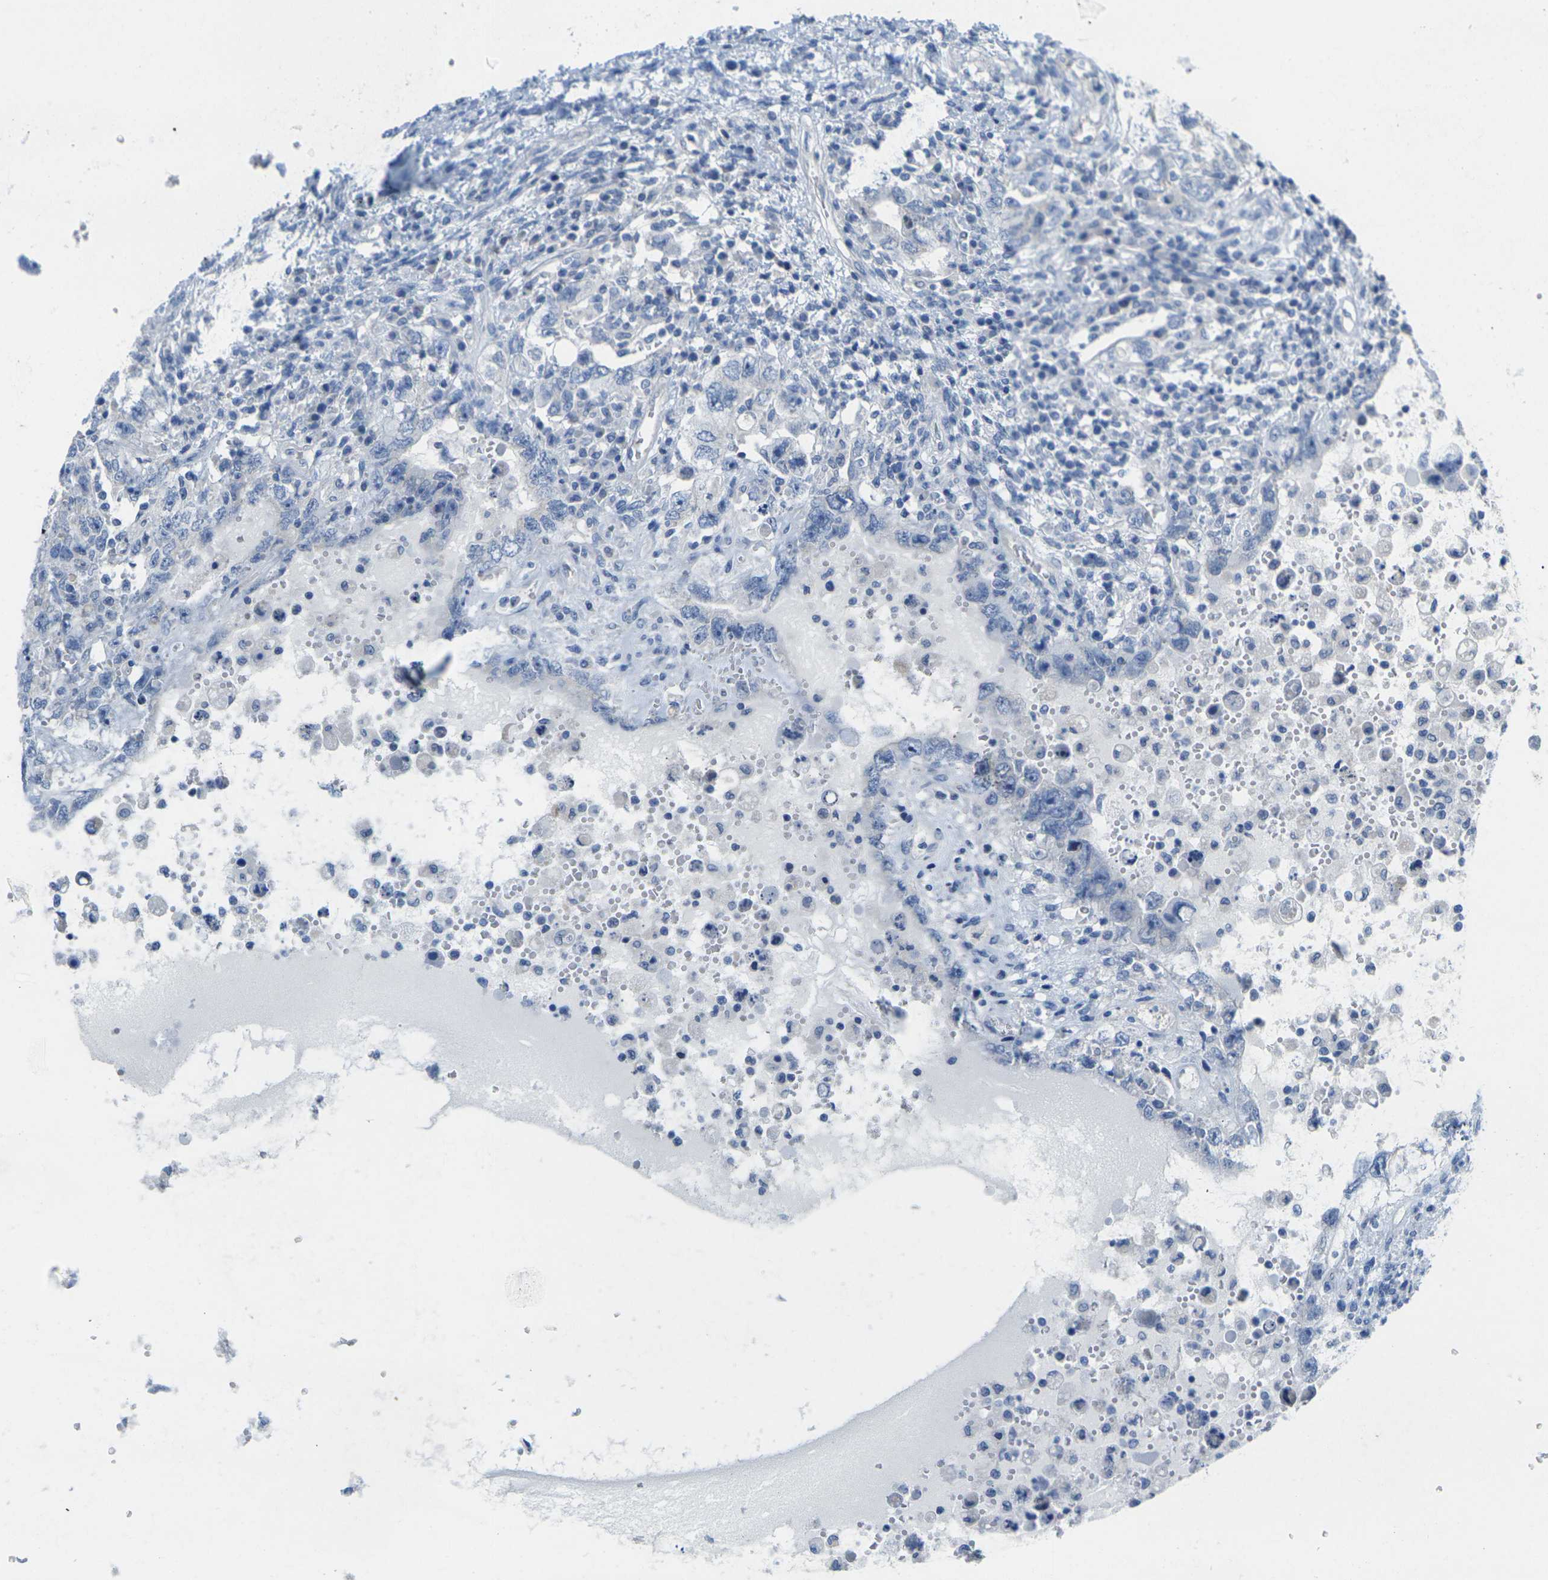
{"staining": {"intensity": "negative", "quantity": "none", "location": "none"}, "tissue": "testis cancer", "cell_type": "Tumor cells", "image_type": "cancer", "snomed": [{"axis": "morphology", "description": "Carcinoma, Embryonal, NOS"}, {"axis": "topography", "description": "Testis"}], "caption": "The image demonstrates no staining of tumor cells in testis cancer.", "gene": "TNNI3", "patient": {"sex": "male", "age": 26}}